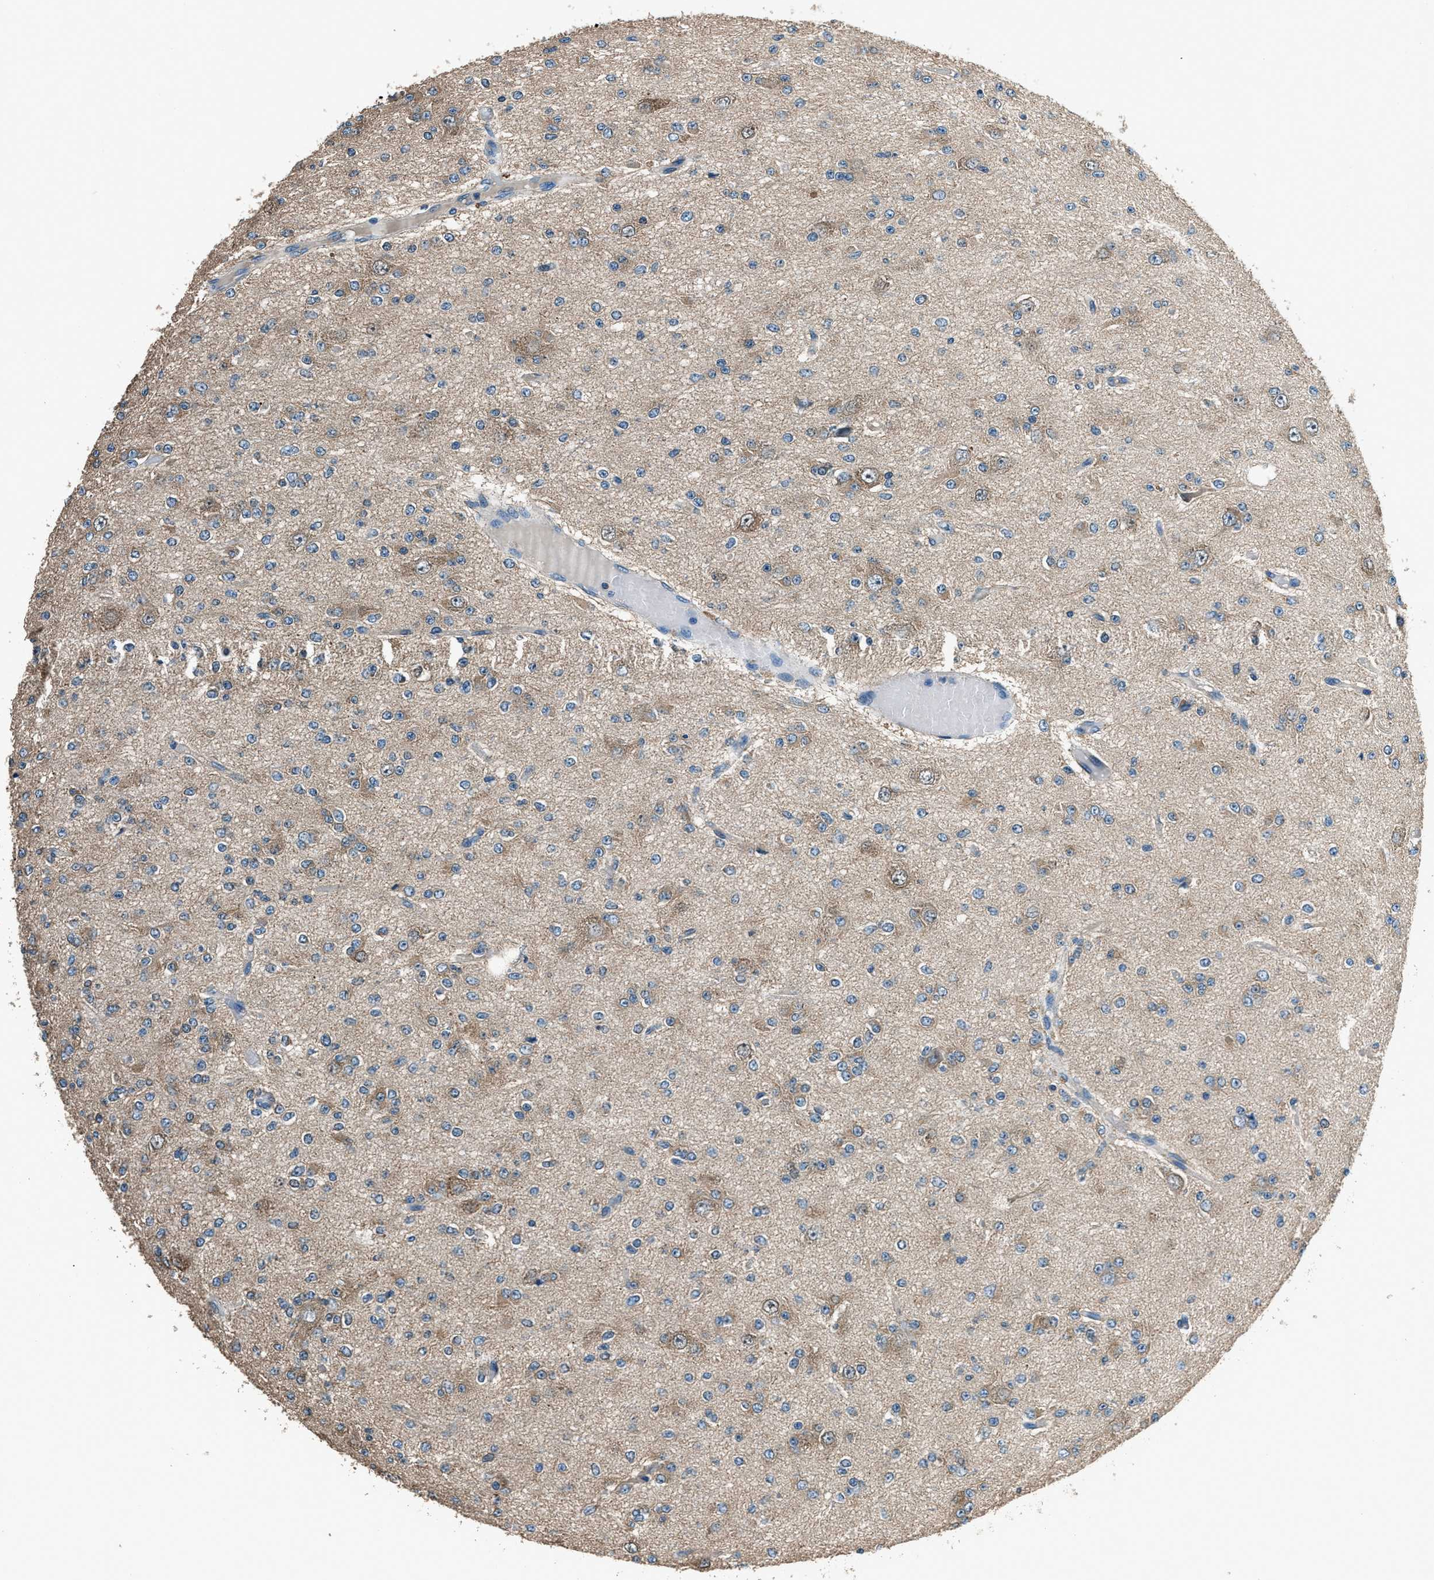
{"staining": {"intensity": "weak", "quantity": "25%-75%", "location": "cytoplasmic/membranous"}, "tissue": "glioma", "cell_type": "Tumor cells", "image_type": "cancer", "snomed": [{"axis": "morphology", "description": "Glioma, malignant, Low grade"}, {"axis": "topography", "description": "Brain"}], "caption": "Human malignant low-grade glioma stained with a brown dye reveals weak cytoplasmic/membranous positive positivity in about 25%-75% of tumor cells.", "gene": "ARFGAP2", "patient": {"sex": "male", "age": 38}}